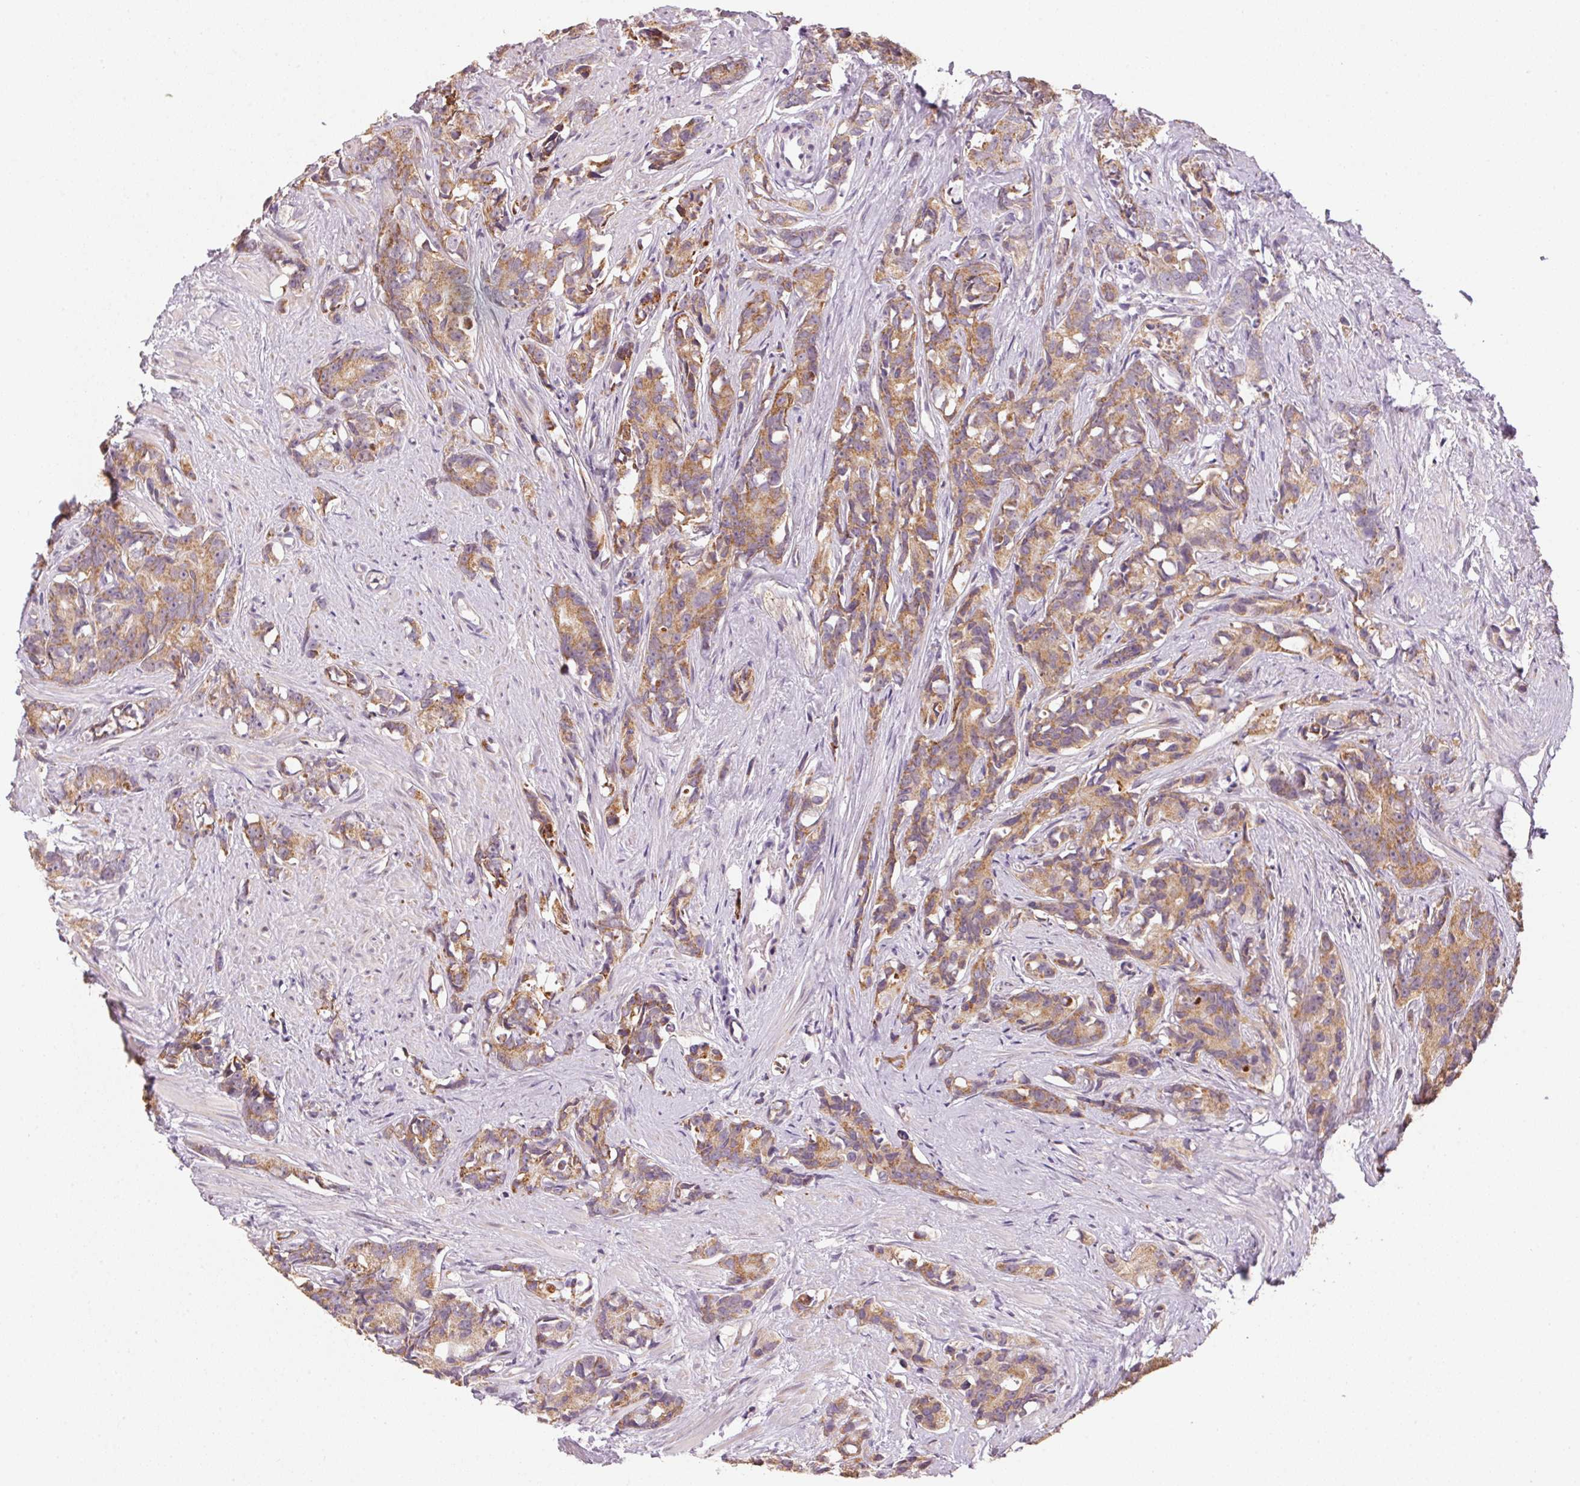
{"staining": {"intensity": "moderate", "quantity": ">75%", "location": "cytoplasmic/membranous"}, "tissue": "prostate cancer", "cell_type": "Tumor cells", "image_type": "cancer", "snomed": [{"axis": "morphology", "description": "Adenocarcinoma, High grade"}, {"axis": "topography", "description": "Prostate"}], "caption": "High-grade adenocarcinoma (prostate) stained for a protein demonstrates moderate cytoplasmic/membranous positivity in tumor cells.", "gene": "SC5D", "patient": {"sex": "male", "age": 90}}